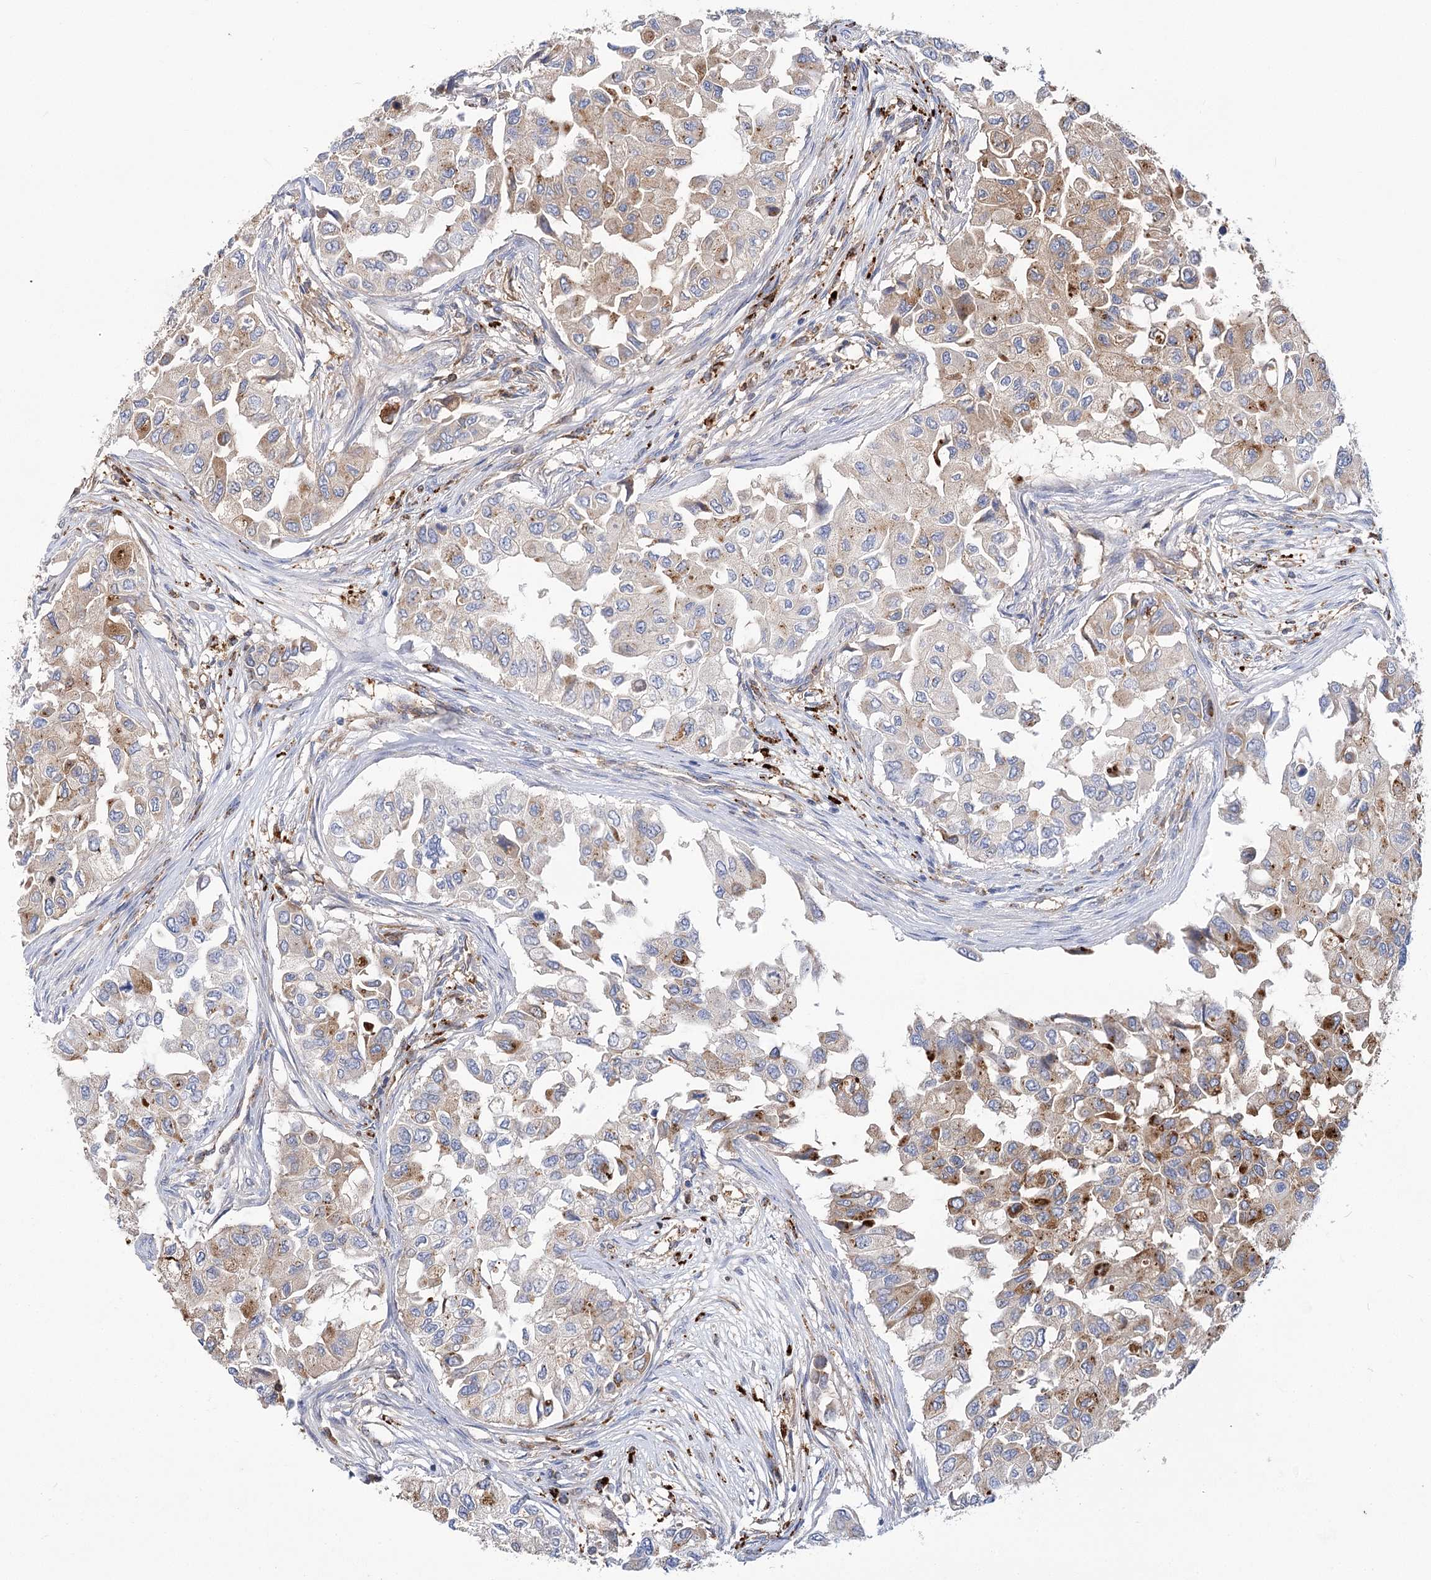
{"staining": {"intensity": "moderate", "quantity": "<25%", "location": "cytoplasmic/membranous"}, "tissue": "breast cancer", "cell_type": "Tumor cells", "image_type": "cancer", "snomed": [{"axis": "morphology", "description": "Normal tissue, NOS"}, {"axis": "morphology", "description": "Duct carcinoma"}, {"axis": "topography", "description": "Breast"}], "caption": "The histopathology image reveals staining of intraductal carcinoma (breast), revealing moderate cytoplasmic/membranous protein staining (brown color) within tumor cells. Nuclei are stained in blue.", "gene": "GUSB", "patient": {"sex": "female", "age": 49}}